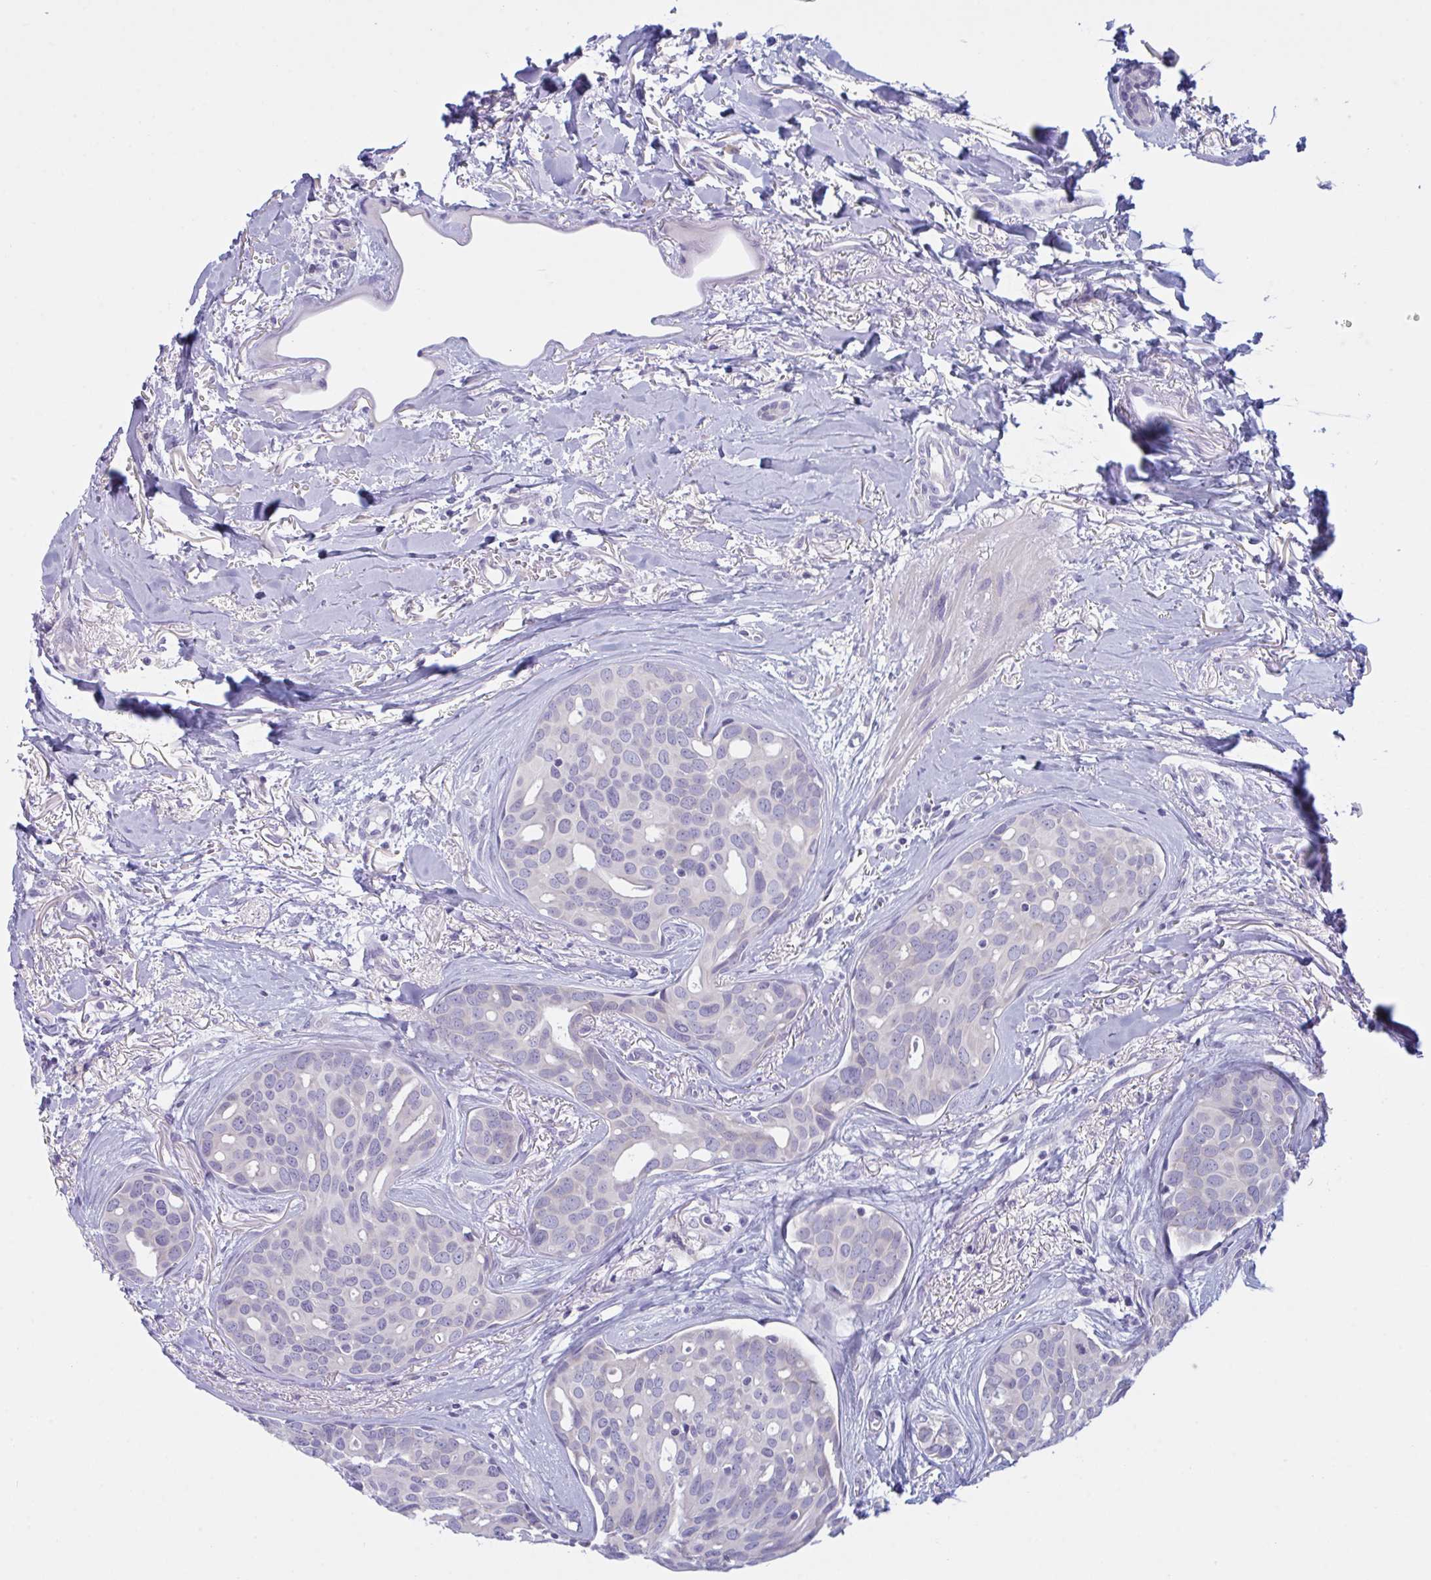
{"staining": {"intensity": "negative", "quantity": "none", "location": "none"}, "tissue": "breast cancer", "cell_type": "Tumor cells", "image_type": "cancer", "snomed": [{"axis": "morphology", "description": "Duct carcinoma"}, {"axis": "topography", "description": "Breast"}], "caption": "Human breast invasive ductal carcinoma stained for a protein using immunohistochemistry (IHC) shows no positivity in tumor cells.", "gene": "NAA30", "patient": {"sex": "female", "age": 54}}